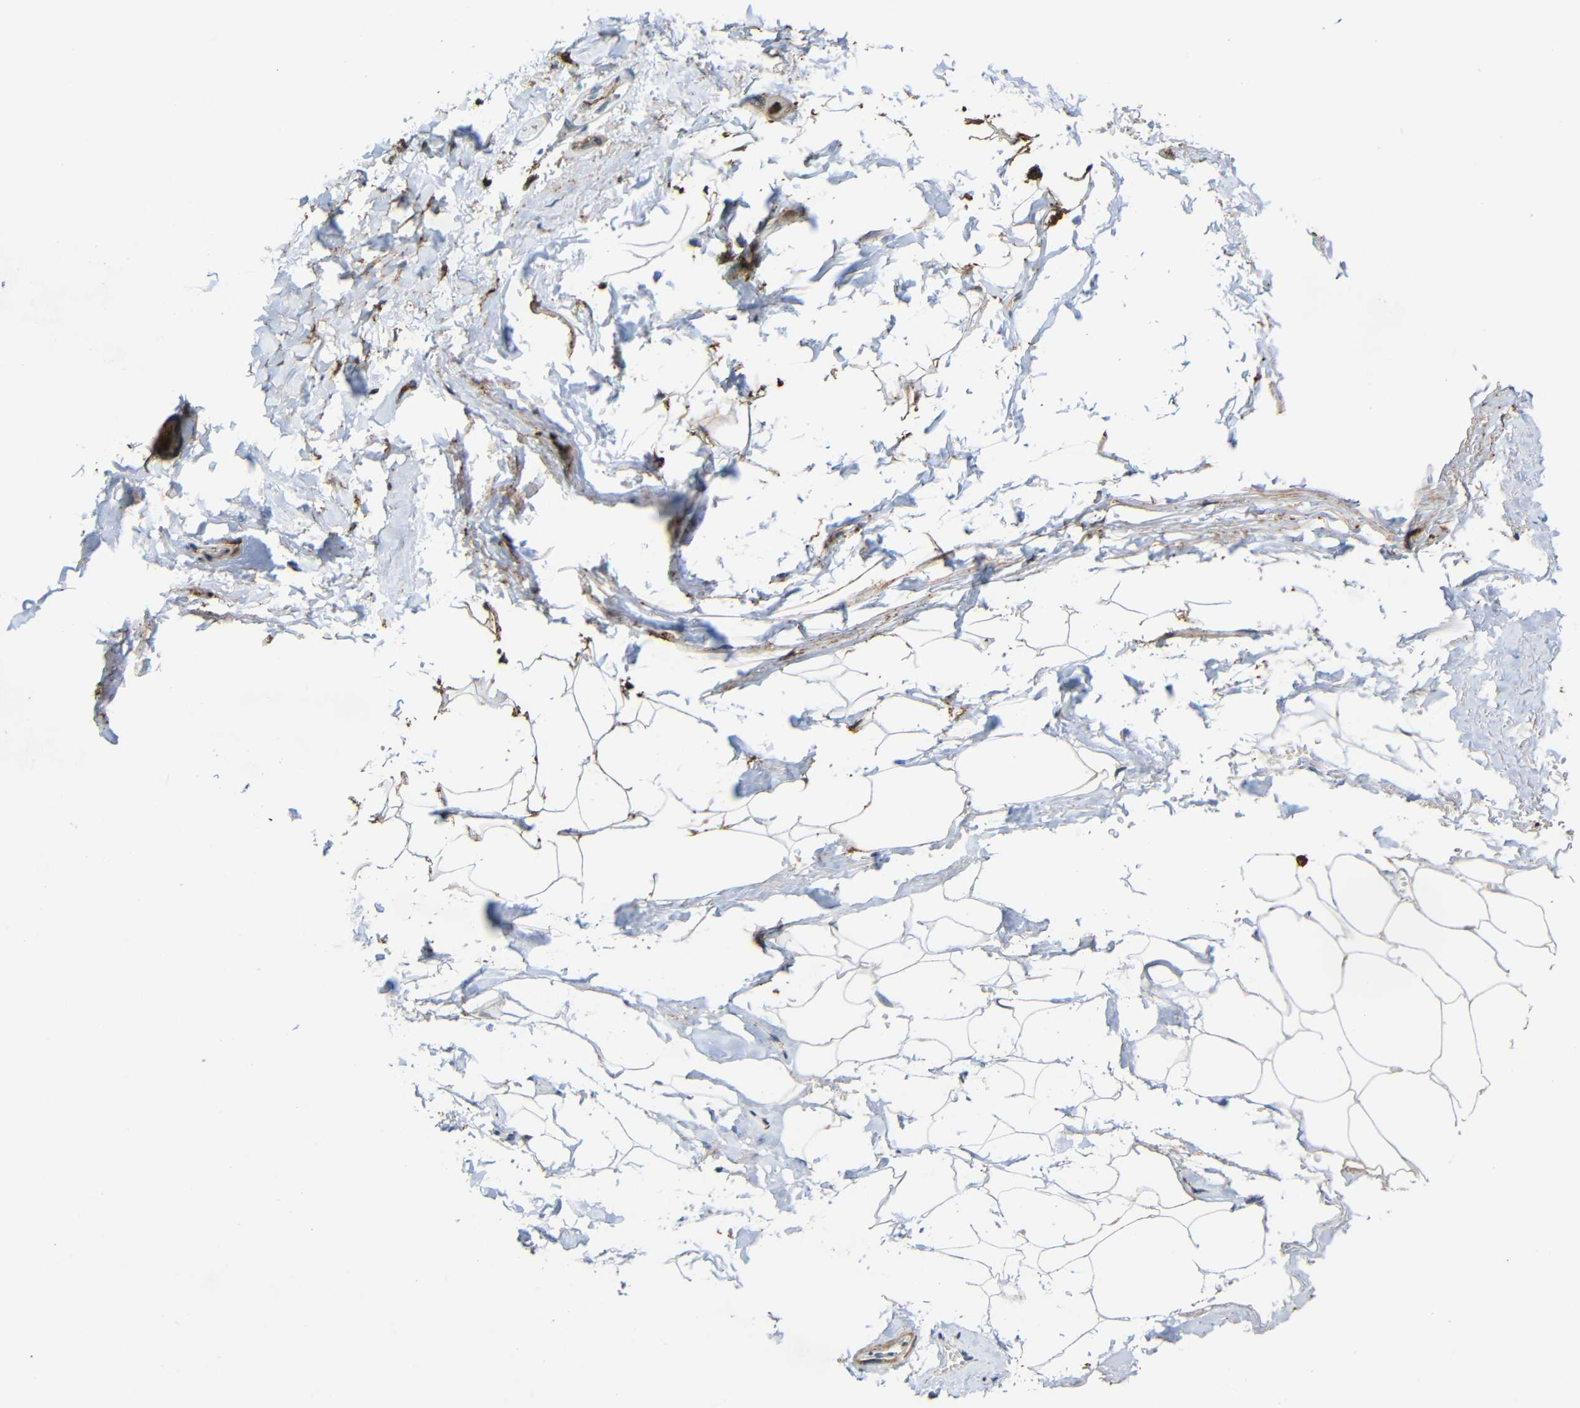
{"staining": {"intensity": "moderate", "quantity": ">75%", "location": "cytoplasmic/membranous"}, "tissue": "skin", "cell_type": "Epidermal cells", "image_type": "normal", "snomed": [{"axis": "morphology", "description": "Normal tissue, NOS"}, {"axis": "topography", "description": "Anal"}], "caption": "Epidermal cells reveal medium levels of moderate cytoplasmic/membranous staining in about >75% of cells in unremarkable human skin.", "gene": "C1GALT1", "patient": {"sex": "male", "age": 69}}